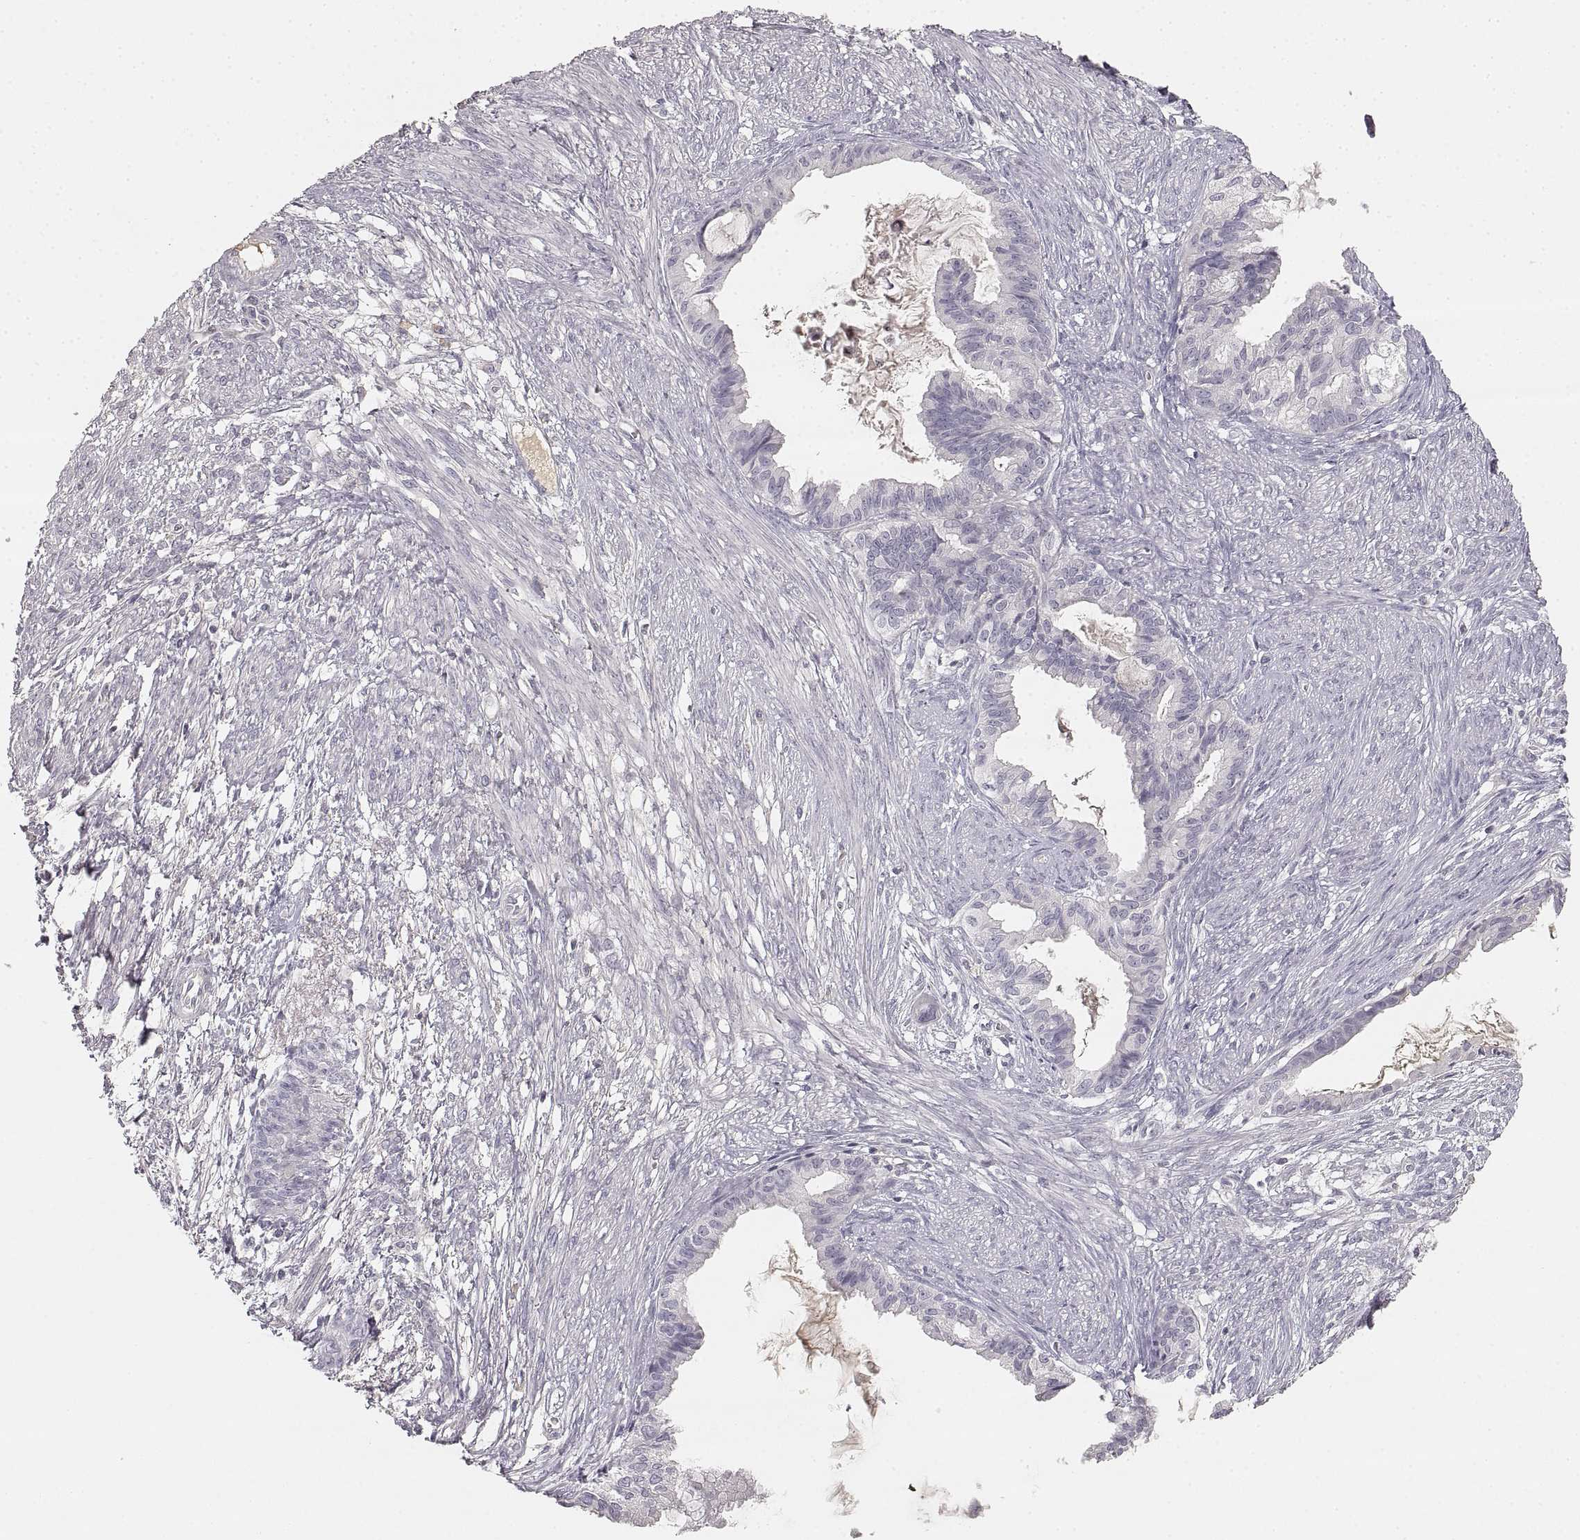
{"staining": {"intensity": "negative", "quantity": "none", "location": "none"}, "tissue": "endometrial cancer", "cell_type": "Tumor cells", "image_type": "cancer", "snomed": [{"axis": "morphology", "description": "Adenocarcinoma, NOS"}, {"axis": "topography", "description": "Endometrium"}], "caption": "Micrograph shows no protein expression in tumor cells of endometrial cancer (adenocarcinoma) tissue.", "gene": "RUNDC3A", "patient": {"sex": "female", "age": 86}}